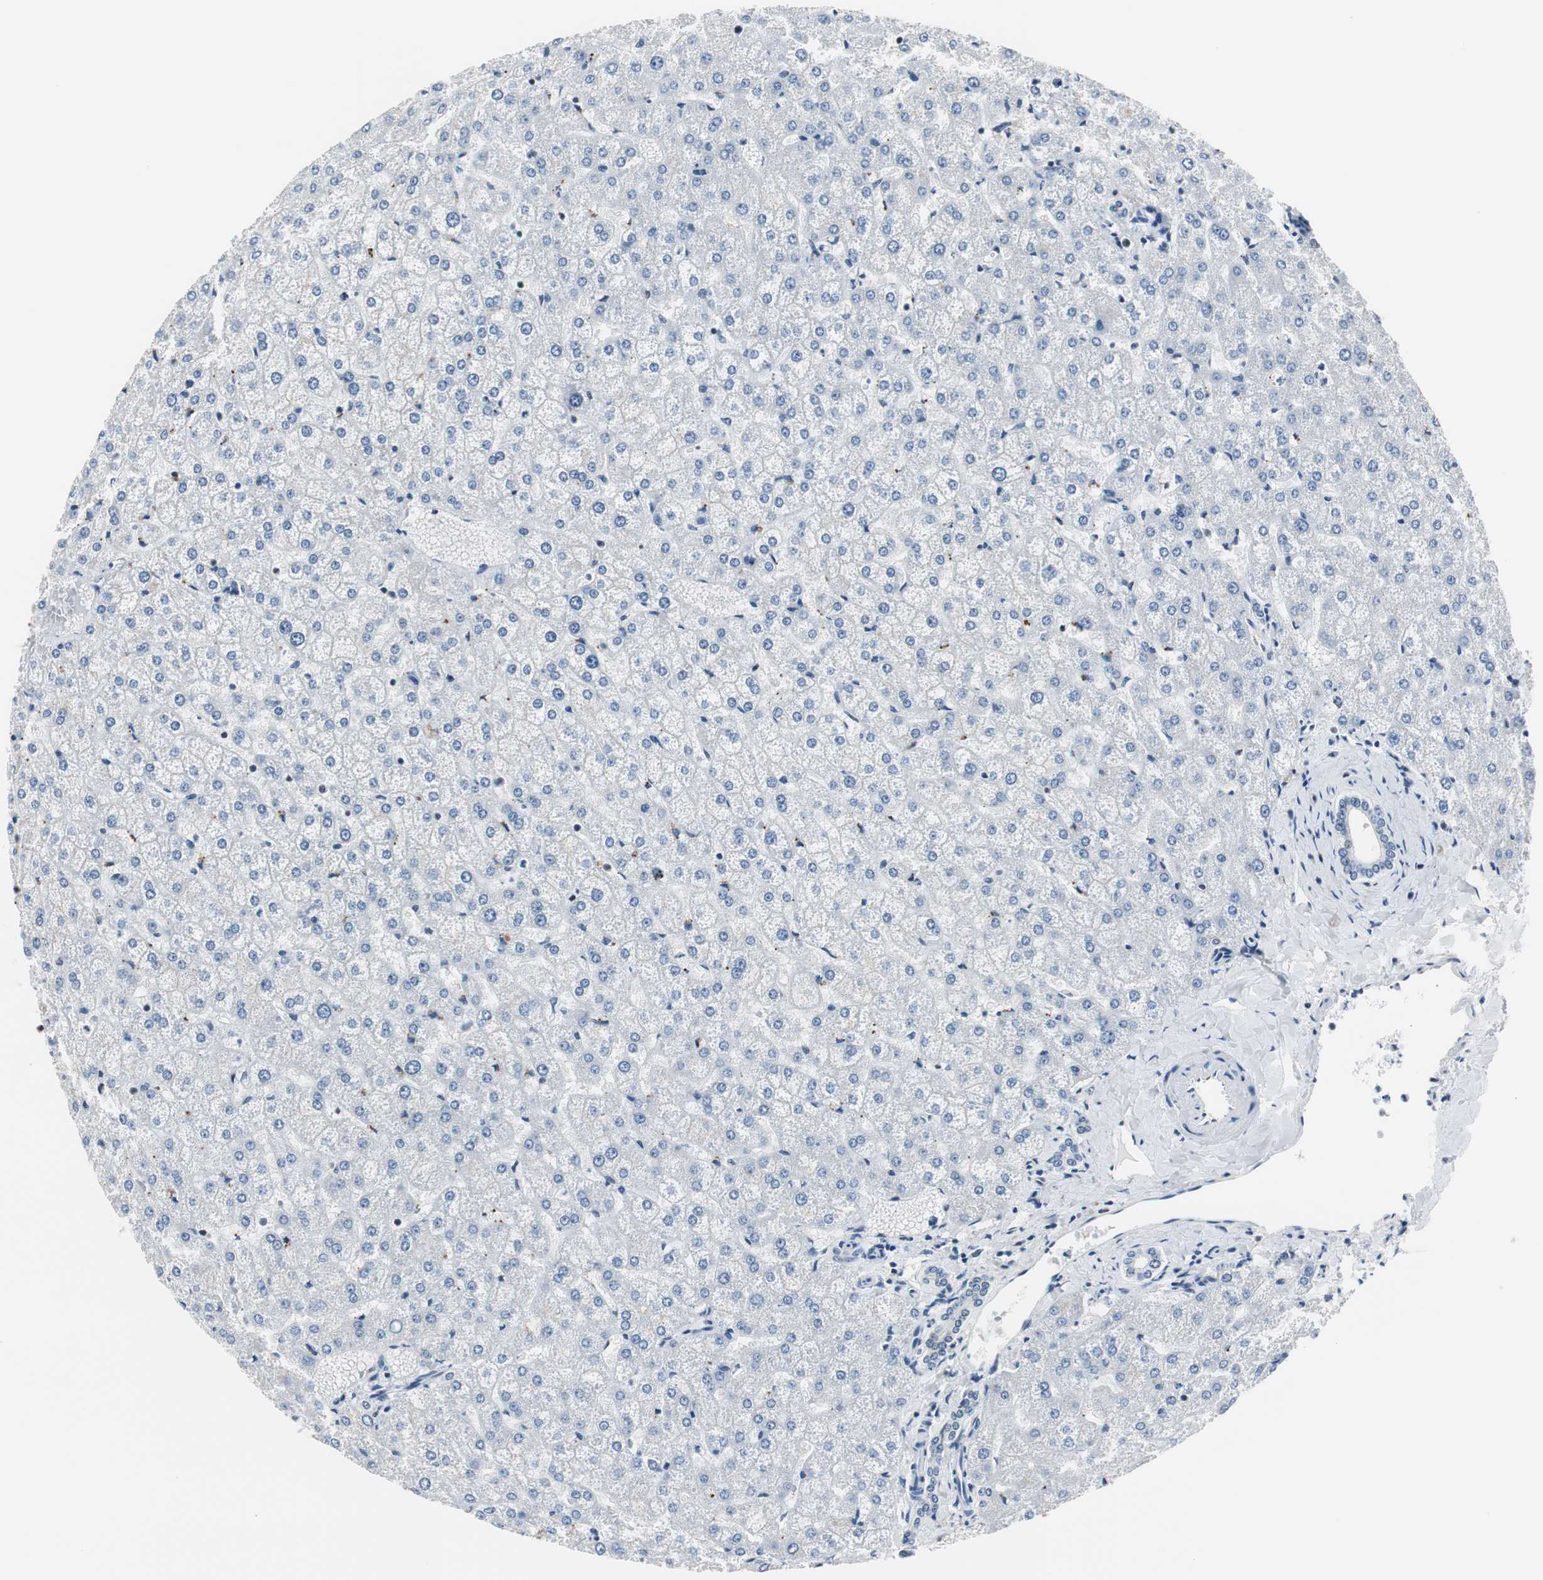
{"staining": {"intensity": "negative", "quantity": "none", "location": "none"}, "tissue": "liver", "cell_type": "Cholangiocytes", "image_type": "normal", "snomed": [{"axis": "morphology", "description": "Normal tissue, NOS"}, {"axis": "topography", "description": "Liver"}], "caption": "IHC image of unremarkable human liver stained for a protein (brown), which demonstrates no positivity in cholangiocytes.", "gene": "XRCC1", "patient": {"sex": "female", "age": 32}}